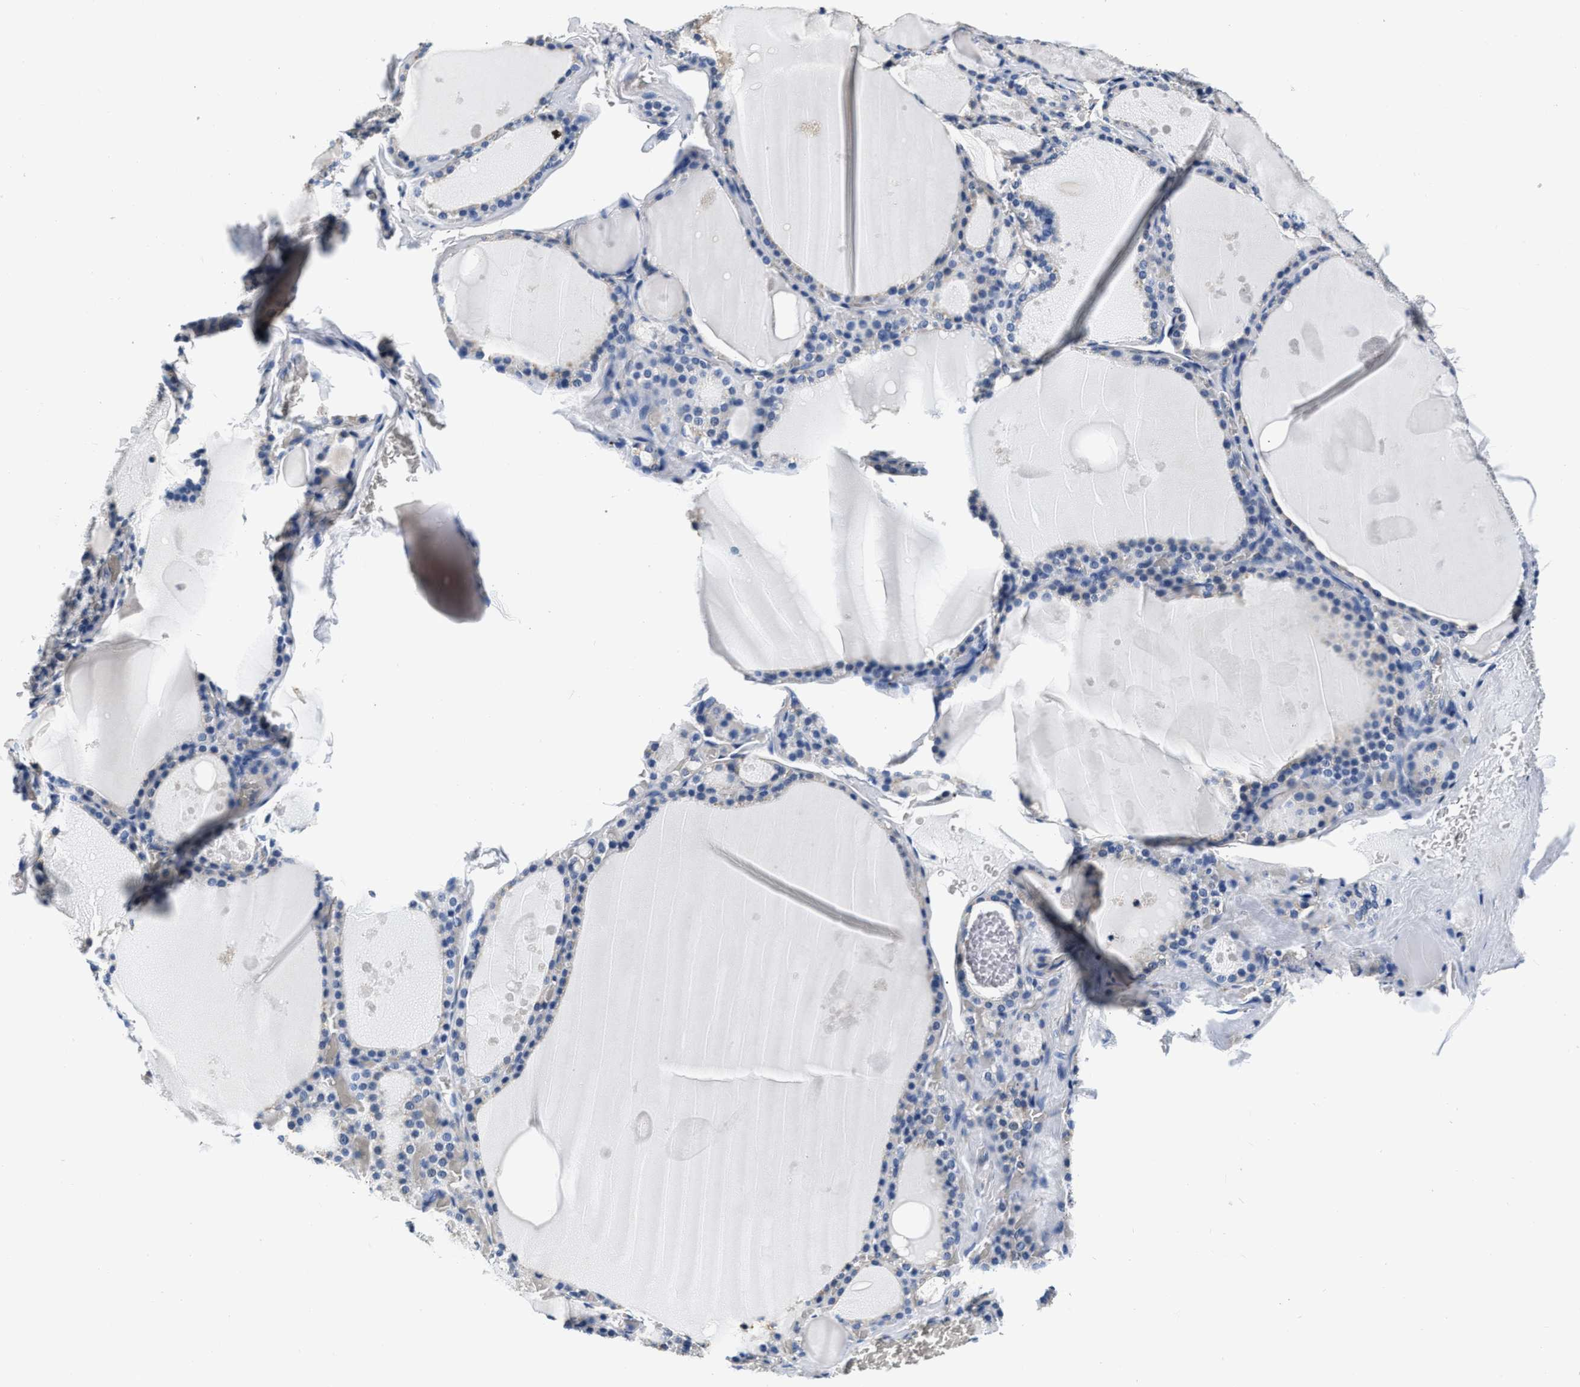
{"staining": {"intensity": "weak", "quantity": "<25%", "location": "cytoplasmic/membranous"}, "tissue": "thyroid gland", "cell_type": "Glandular cells", "image_type": "normal", "snomed": [{"axis": "morphology", "description": "Normal tissue, NOS"}, {"axis": "topography", "description": "Thyroid gland"}], "caption": "A high-resolution histopathology image shows immunohistochemistry staining of benign thyroid gland, which exhibits no significant expression in glandular cells. Nuclei are stained in blue.", "gene": "GRN", "patient": {"sex": "male", "age": 56}}